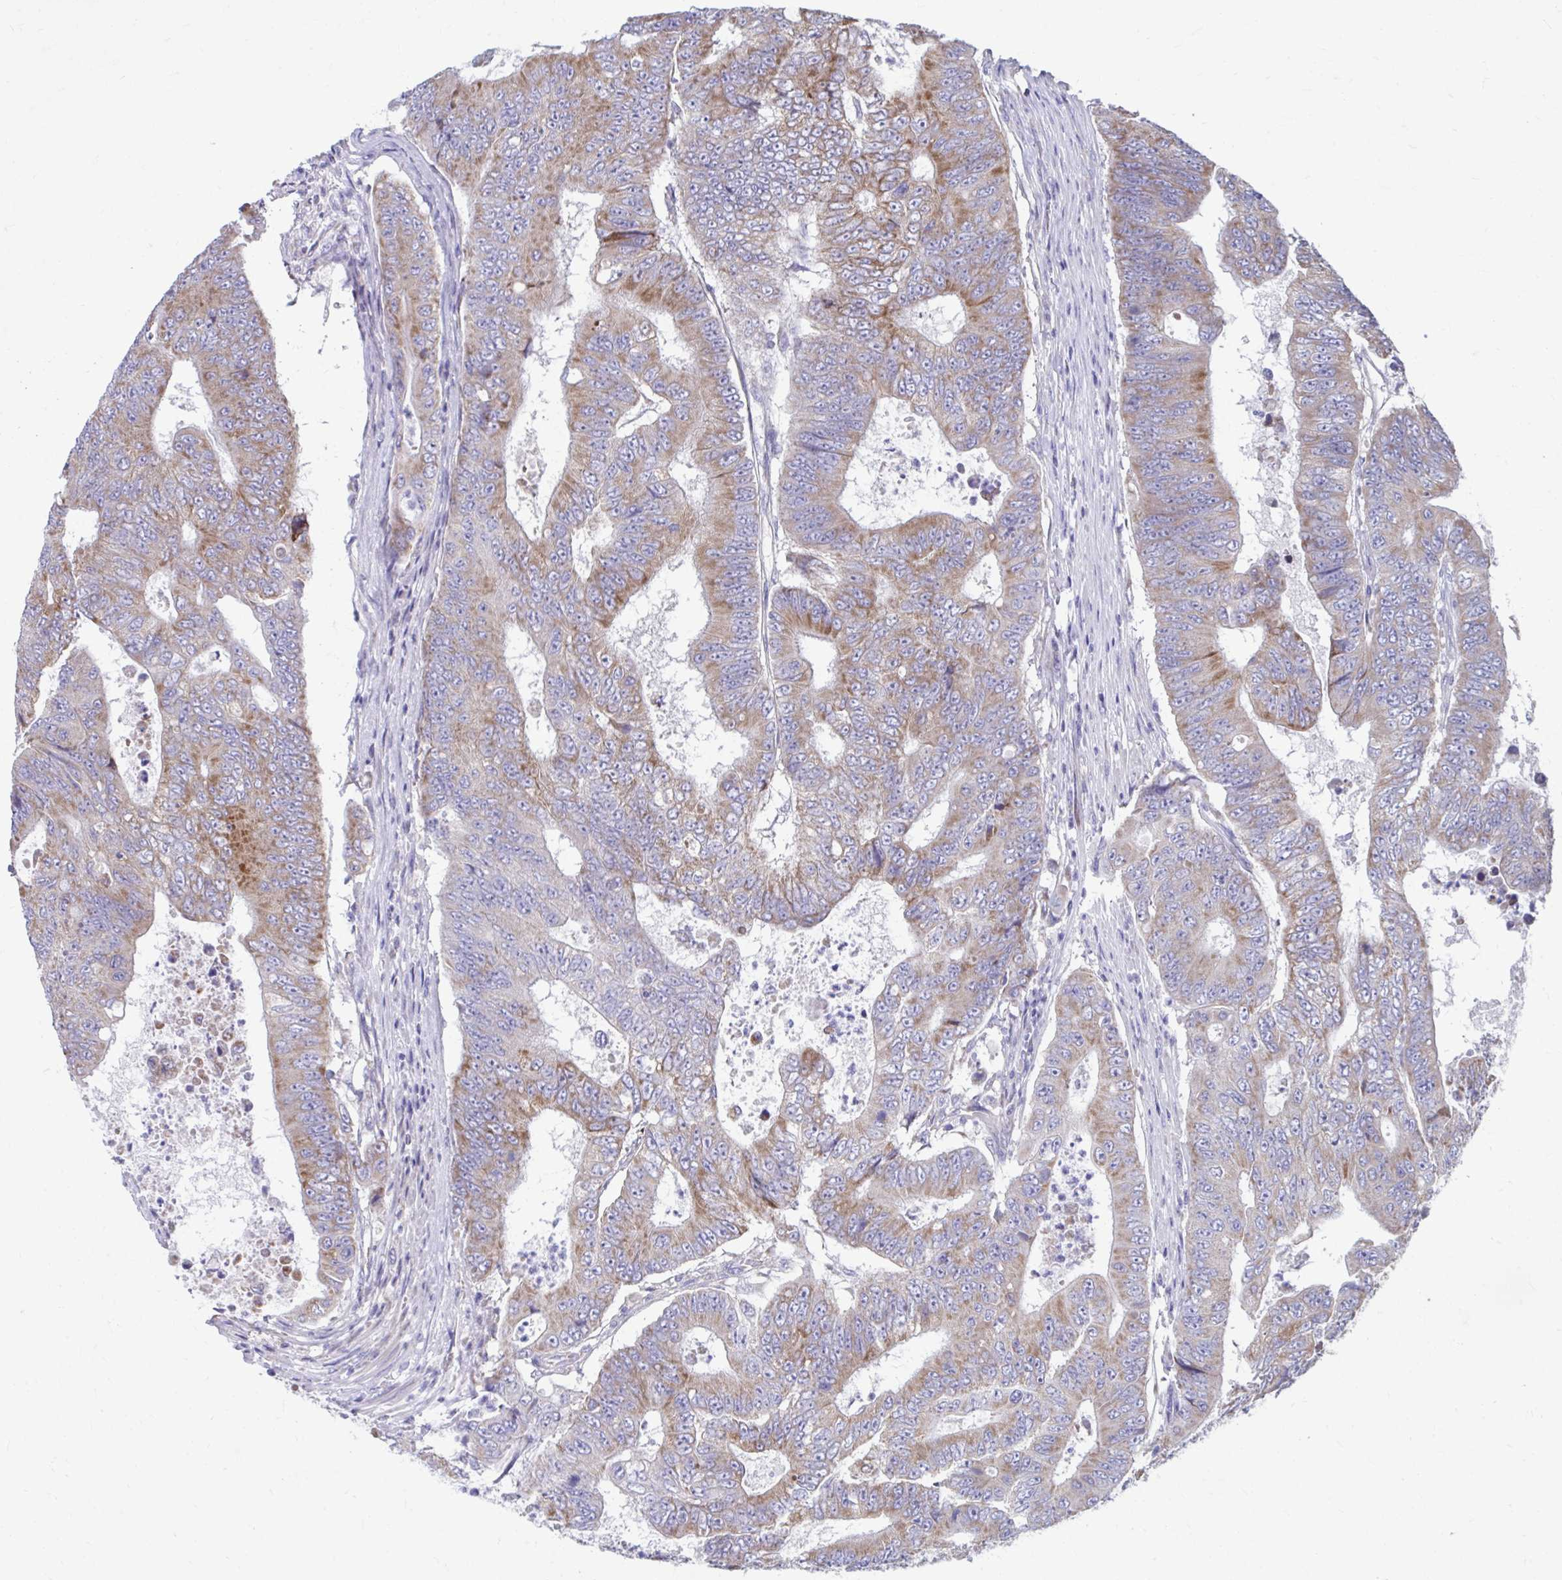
{"staining": {"intensity": "moderate", "quantity": "25%-75%", "location": "cytoplasmic/membranous"}, "tissue": "colorectal cancer", "cell_type": "Tumor cells", "image_type": "cancer", "snomed": [{"axis": "morphology", "description": "Adenocarcinoma, NOS"}, {"axis": "topography", "description": "Colon"}], "caption": "Immunohistochemistry (IHC) micrograph of human colorectal cancer (adenocarcinoma) stained for a protein (brown), which displays medium levels of moderate cytoplasmic/membranous staining in approximately 25%-75% of tumor cells.", "gene": "LINGO4", "patient": {"sex": "female", "age": 48}}